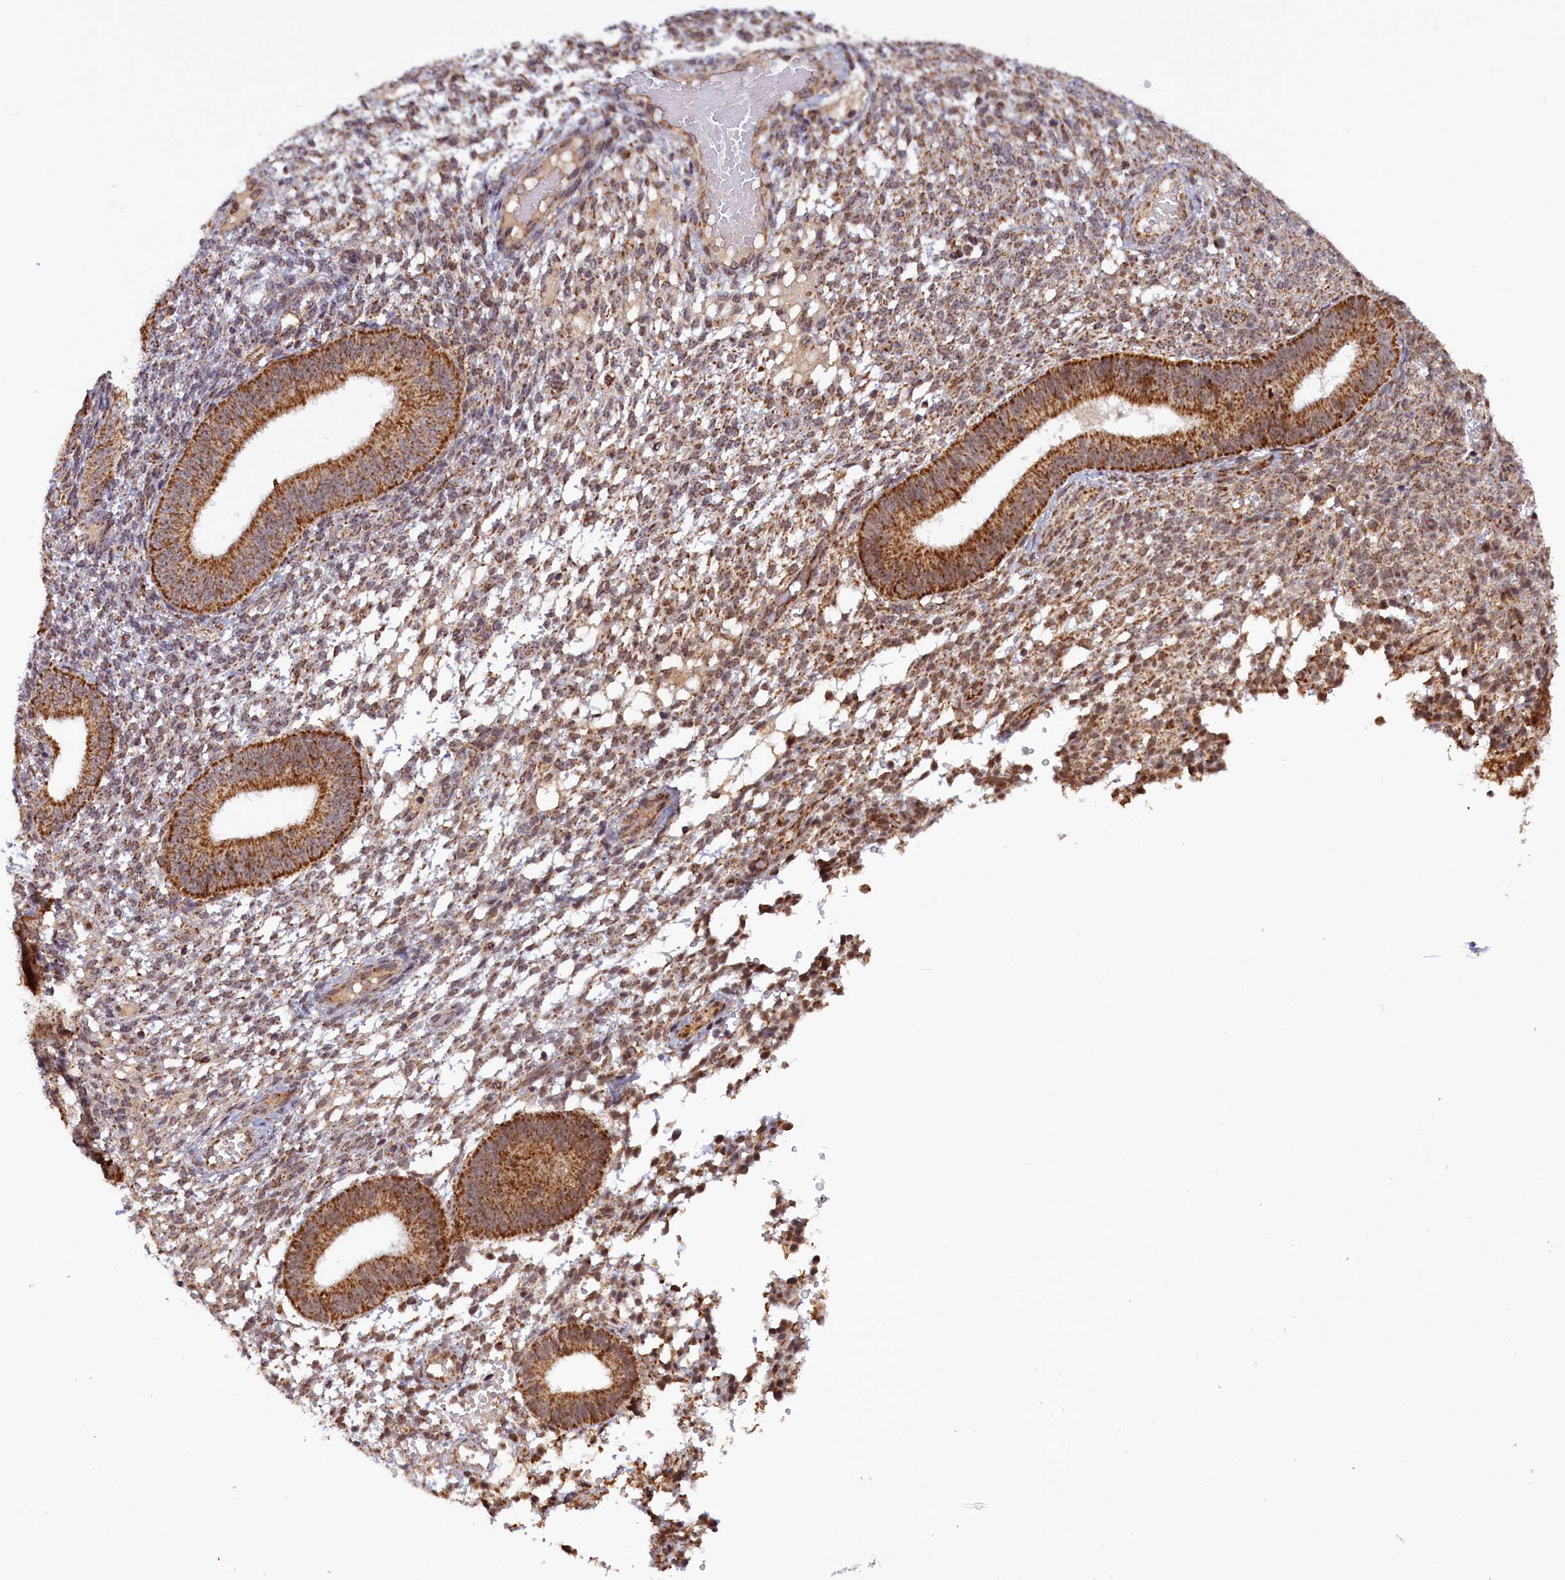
{"staining": {"intensity": "moderate", "quantity": ">75%", "location": "cytoplasmic/membranous"}, "tissue": "endometrium", "cell_type": "Cells in endometrial stroma", "image_type": "normal", "snomed": [{"axis": "morphology", "description": "Normal tissue, NOS"}, {"axis": "topography", "description": "Endometrium"}], "caption": "Endometrium was stained to show a protein in brown. There is medium levels of moderate cytoplasmic/membranous expression in approximately >75% of cells in endometrial stroma. (IHC, brightfield microscopy, high magnification).", "gene": "DUS3L", "patient": {"sex": "female", "age": 49}}